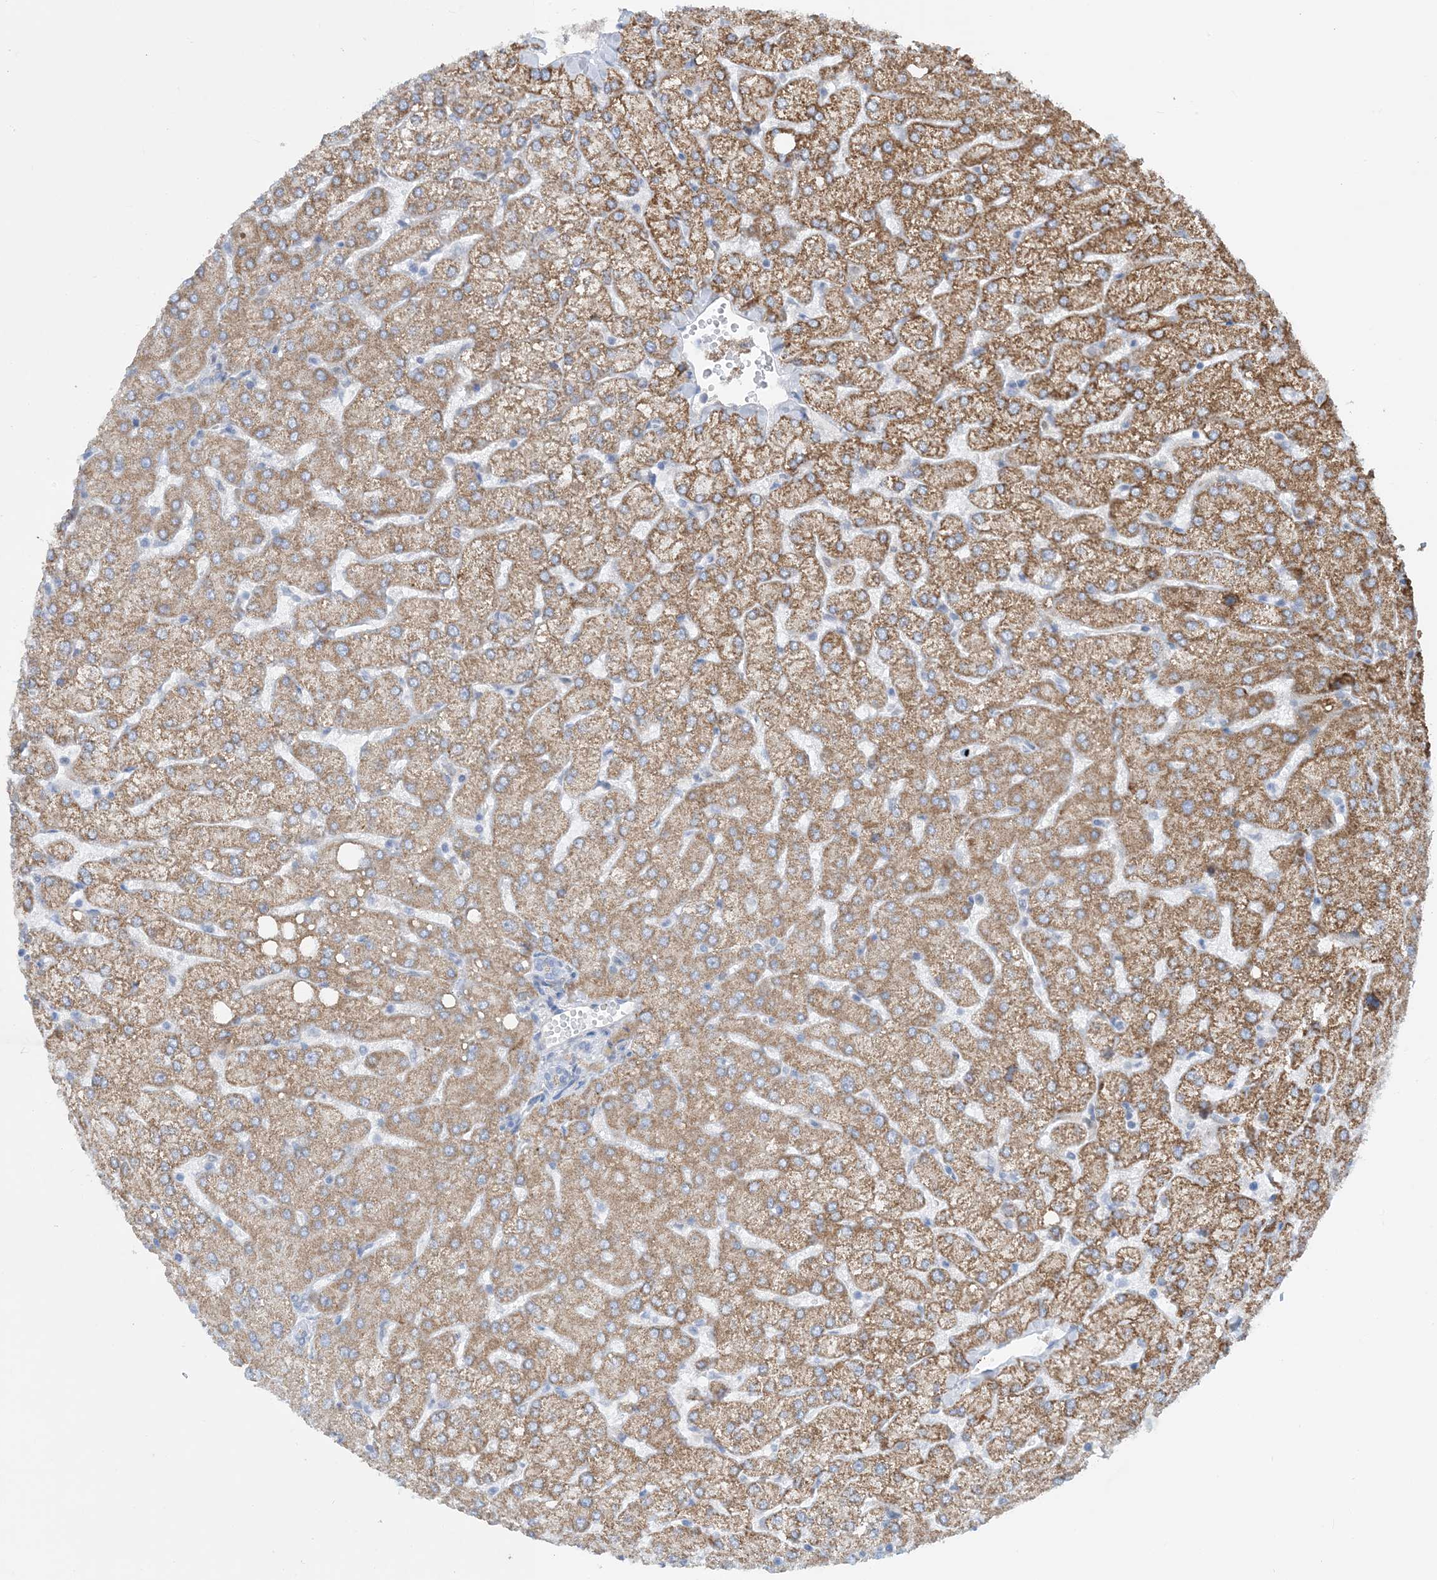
{"staining": {"intensity": "negative", "quantity": "none", "location": "none"}, "tissue": "liver", "cell_type": "Cholangiocytes", "image_type": "normal", "snomed": [{"axis": "morphology", "description": "Normal tissue, NOS"}, {"axis": "topography", "description": "Liver"}], "caption": "The immunohistochemistry histopathology image has no significant expression in cholangiocytes of liver.", "gene": "EIF2A", "patient": {"sex": "female", "age": 54}}